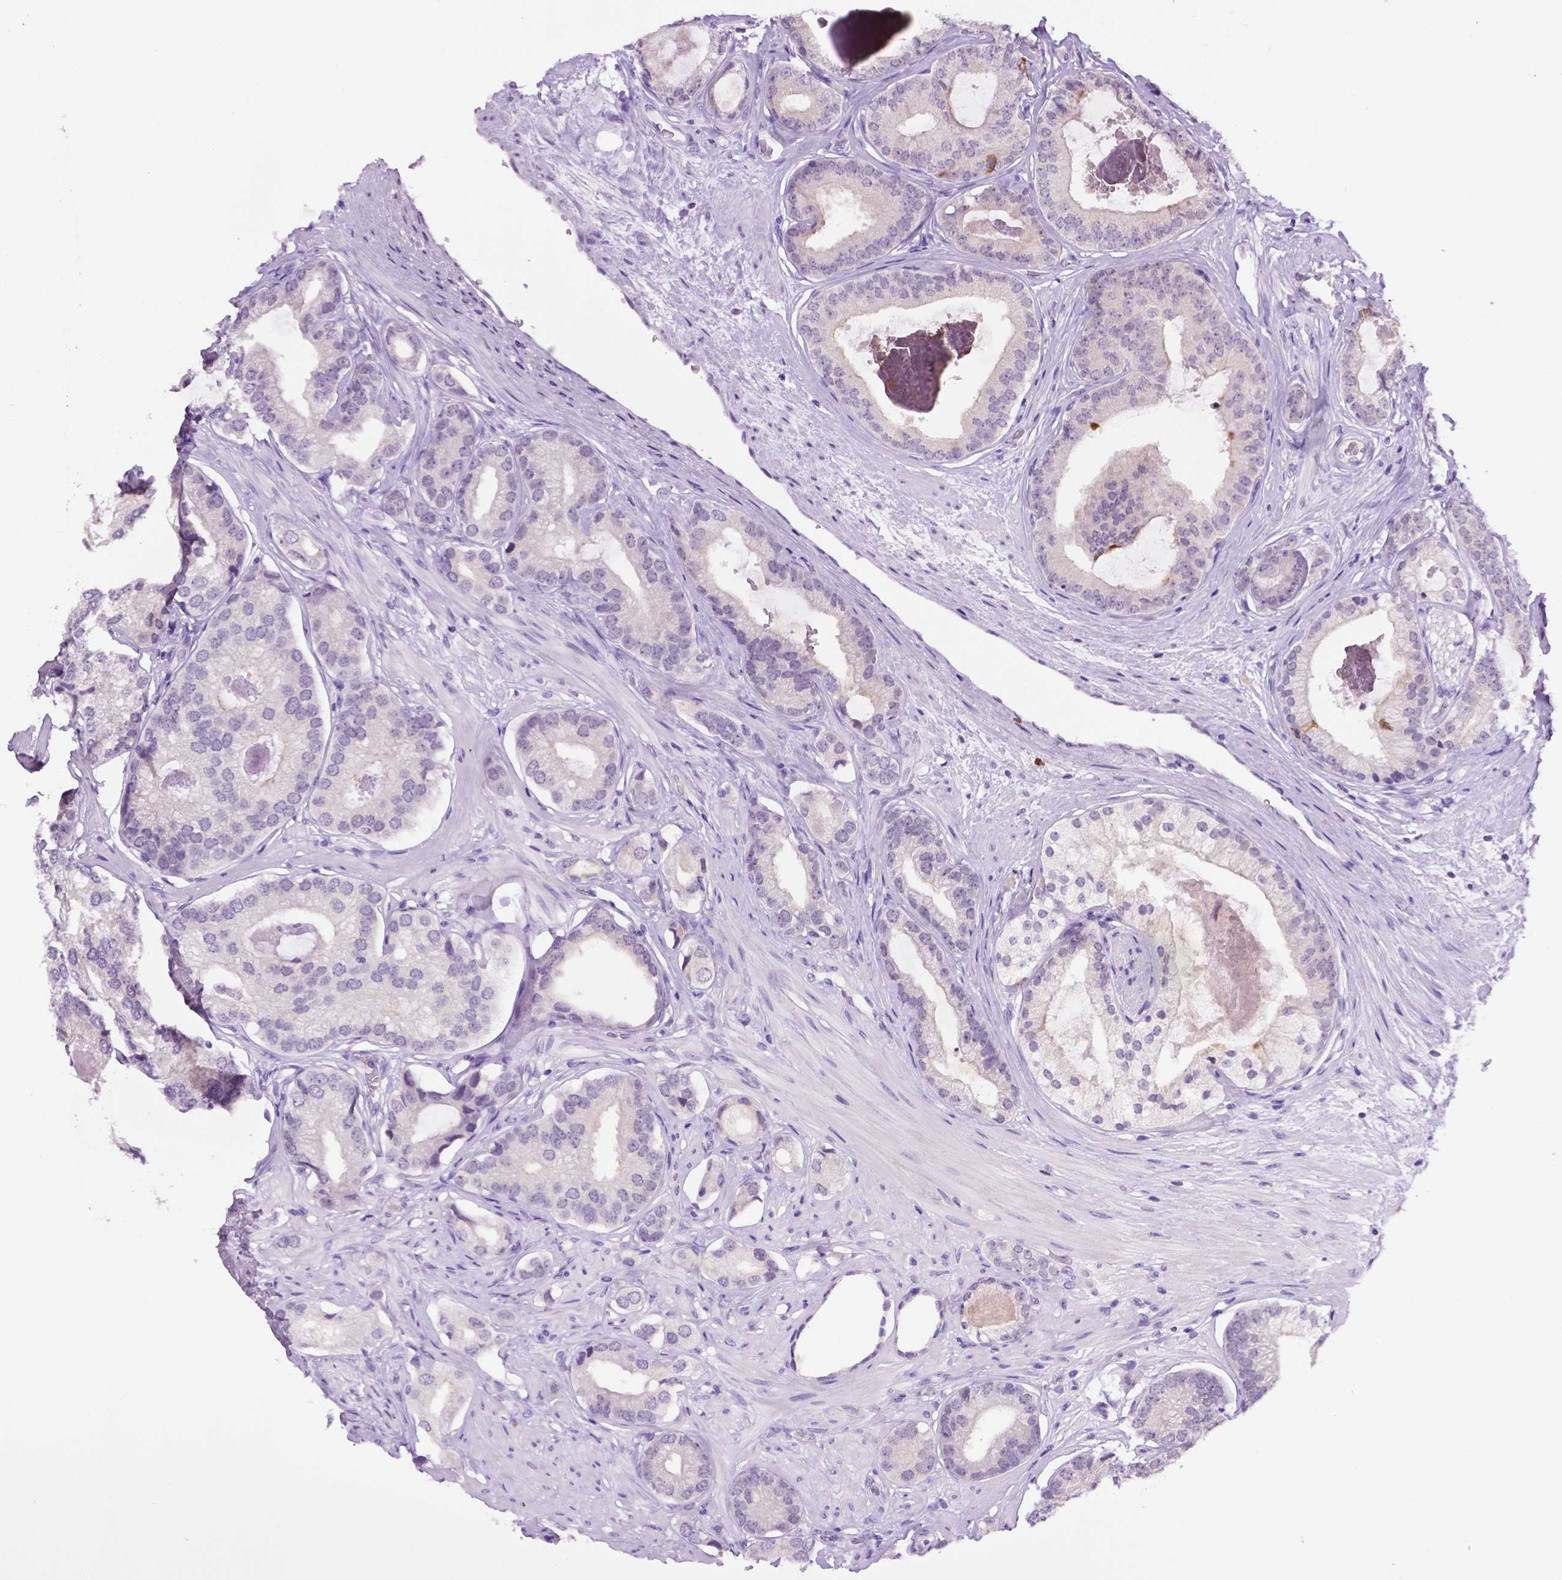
{"staining": {"intensity": "negative", "quantity": "none", "location": "none"}, "tissue": "prostate cancer", "cell_type": "Tumor cells", "image_type": "cancer", "snomed": [{"axis": "morphology", "description": "Adenocarcinoma, Low grade"}, {"axis": "topography", "description": "Prostate"}], "caption": "IHC image of human prostate adenocarcinoma (low-grade) stained for a protein (brown), which displays no positivity in tumor cells.", "gene": "MMP27", "patient": {"sex": "male", "age": 61}}